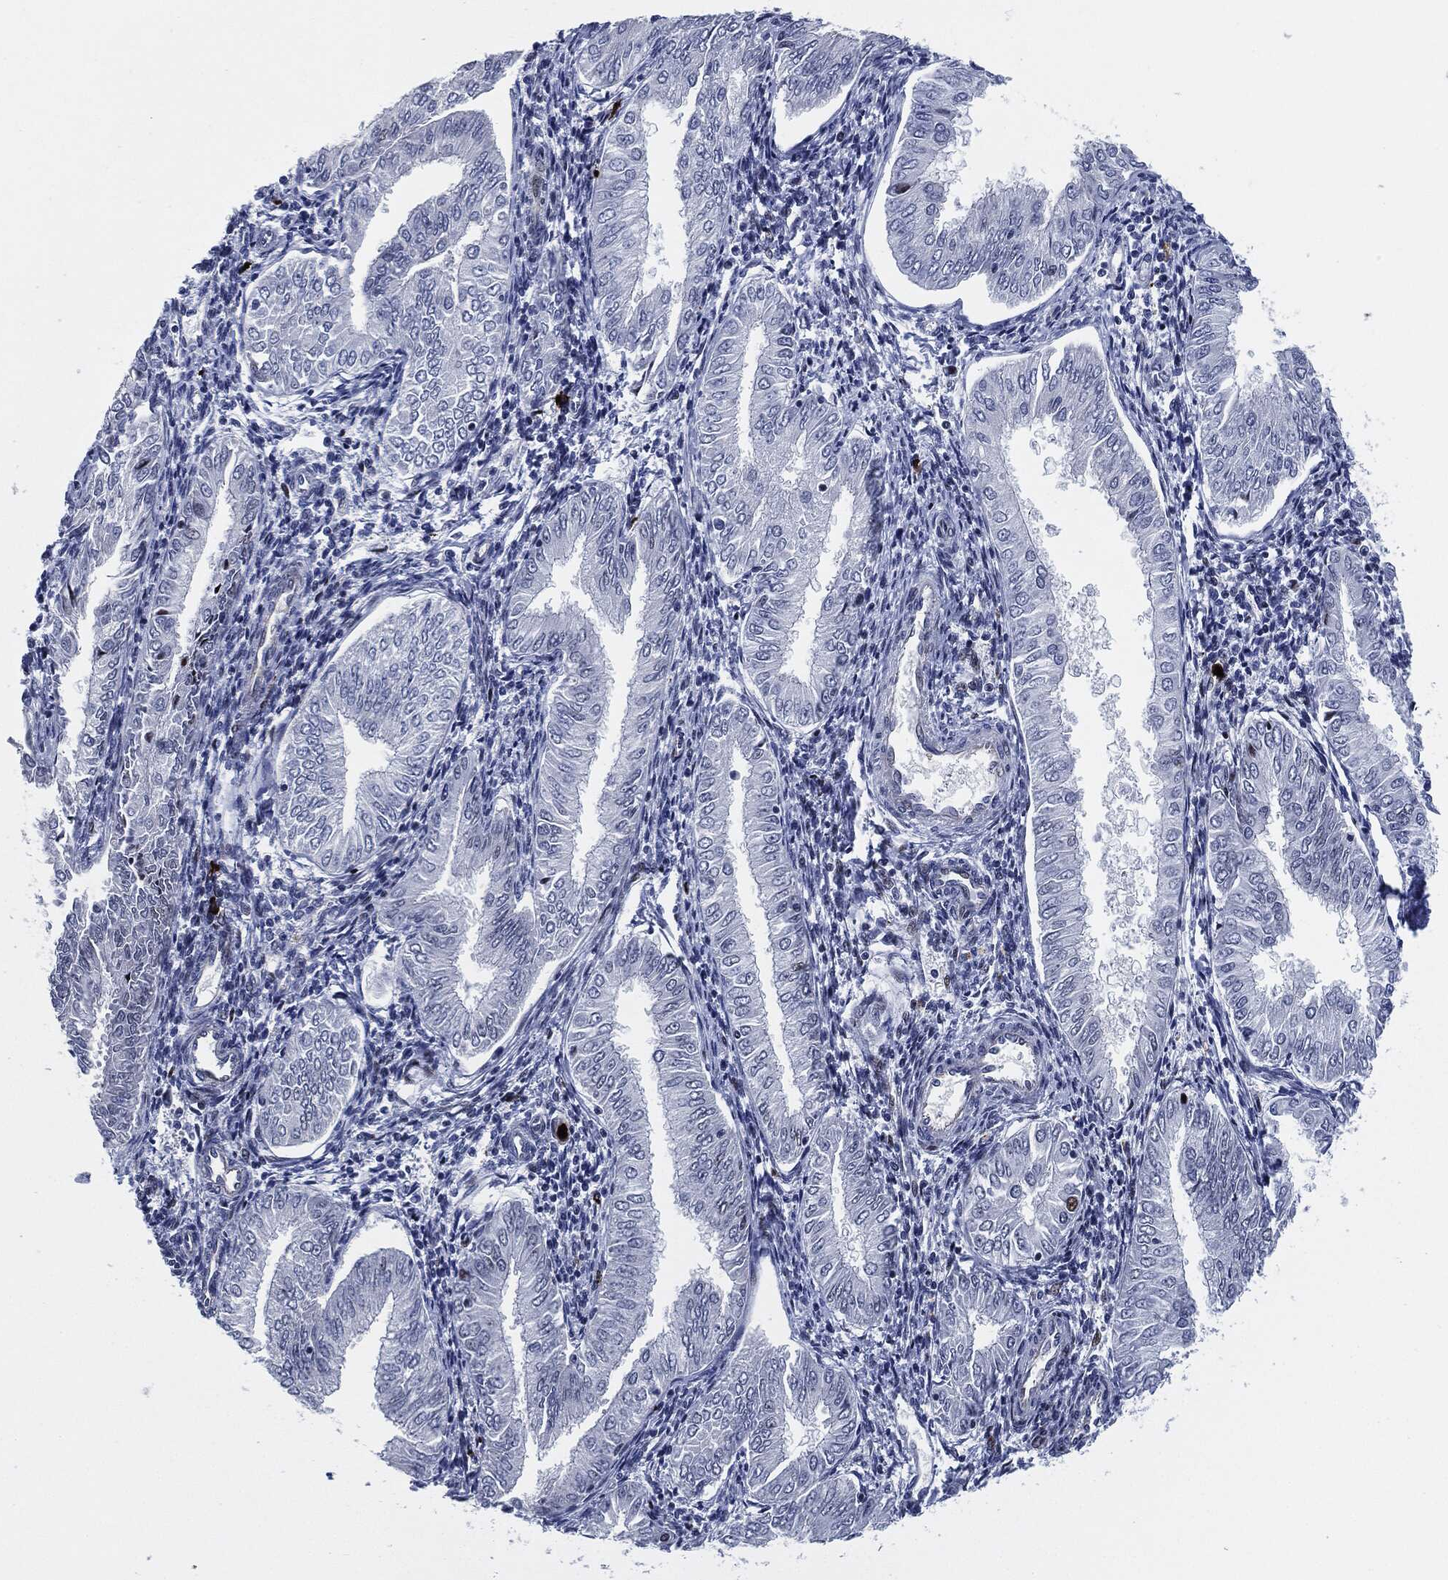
{"staining": {"intensity": "negative", "quantity": "none", "location": "none"}, "tissue": "endometrial cancer", "cell_type": "Tumor cells", "image_type": "cancer", "snomed": [{"axis": "morphology", "description": "Adenocarcinoma, NOS"}, {"axis": "topography", "description": "Endometrium"}], "caption": "Tumor cells are negative for protein expression in human endometrial cancer. (DAB immunohistochemistry (IHC), high magnification).", "gene": "MPO", "patient": {"sex": "female", "age": 53}}